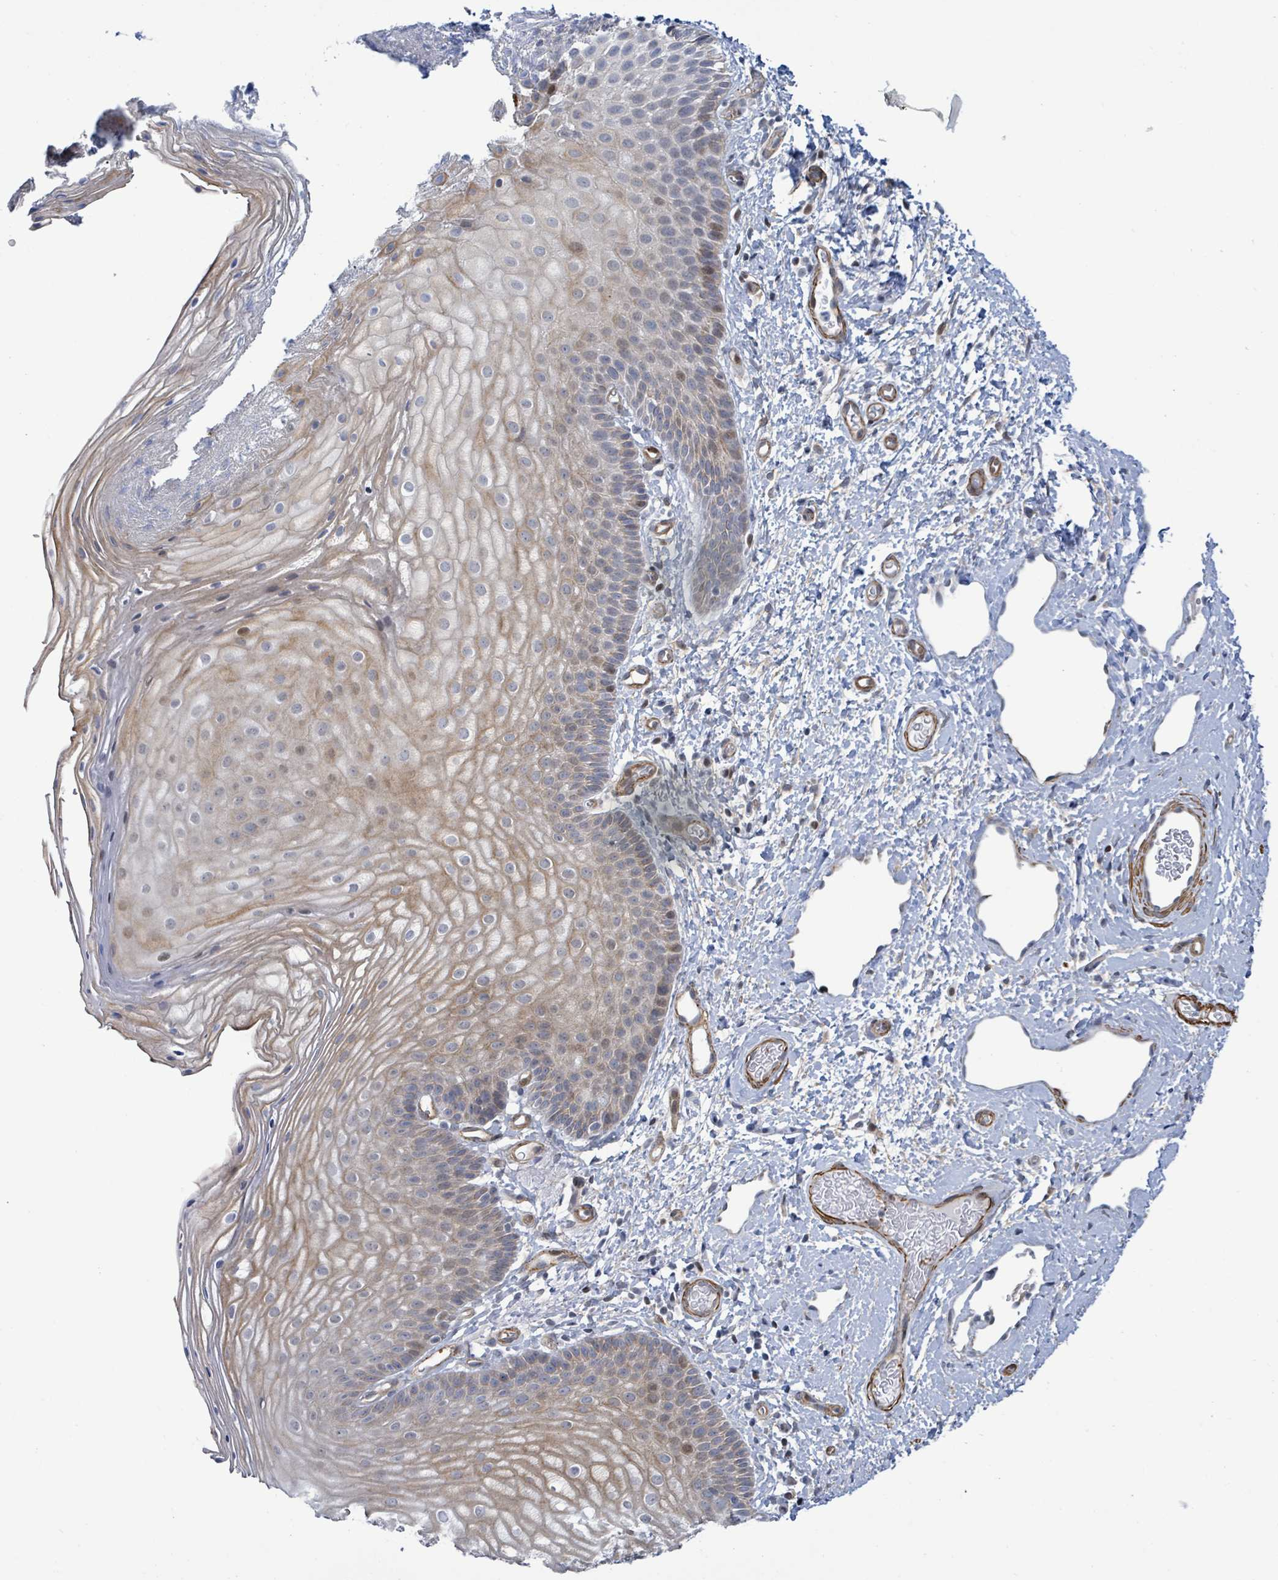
{"staining": {"intensity": "moderate", "quantity": "<25%", "location": "cytoplasmic/membranous"}, "tissue": "skin", "cell_type": "Epidermal cells", "image_type": "normal", "snomed": [{"axis": "morphology", "description": "Normal tissue, NOS"}, {"axis": "topography", "description": "Anal"}], "caption": "DAB immunohistochemical staining of normal skin reveals moderate cytoplasmic/membranous protein expression in approximately <25% of epidermal cells. Using DAB (3,3'-diaminobenzidine) (brown) and hematoxylin (blue) stains, captured at high magnification using brightfield microscopy.", "gene": "DMRTC1B", "patient": {"sex": "female", "age": 40}}